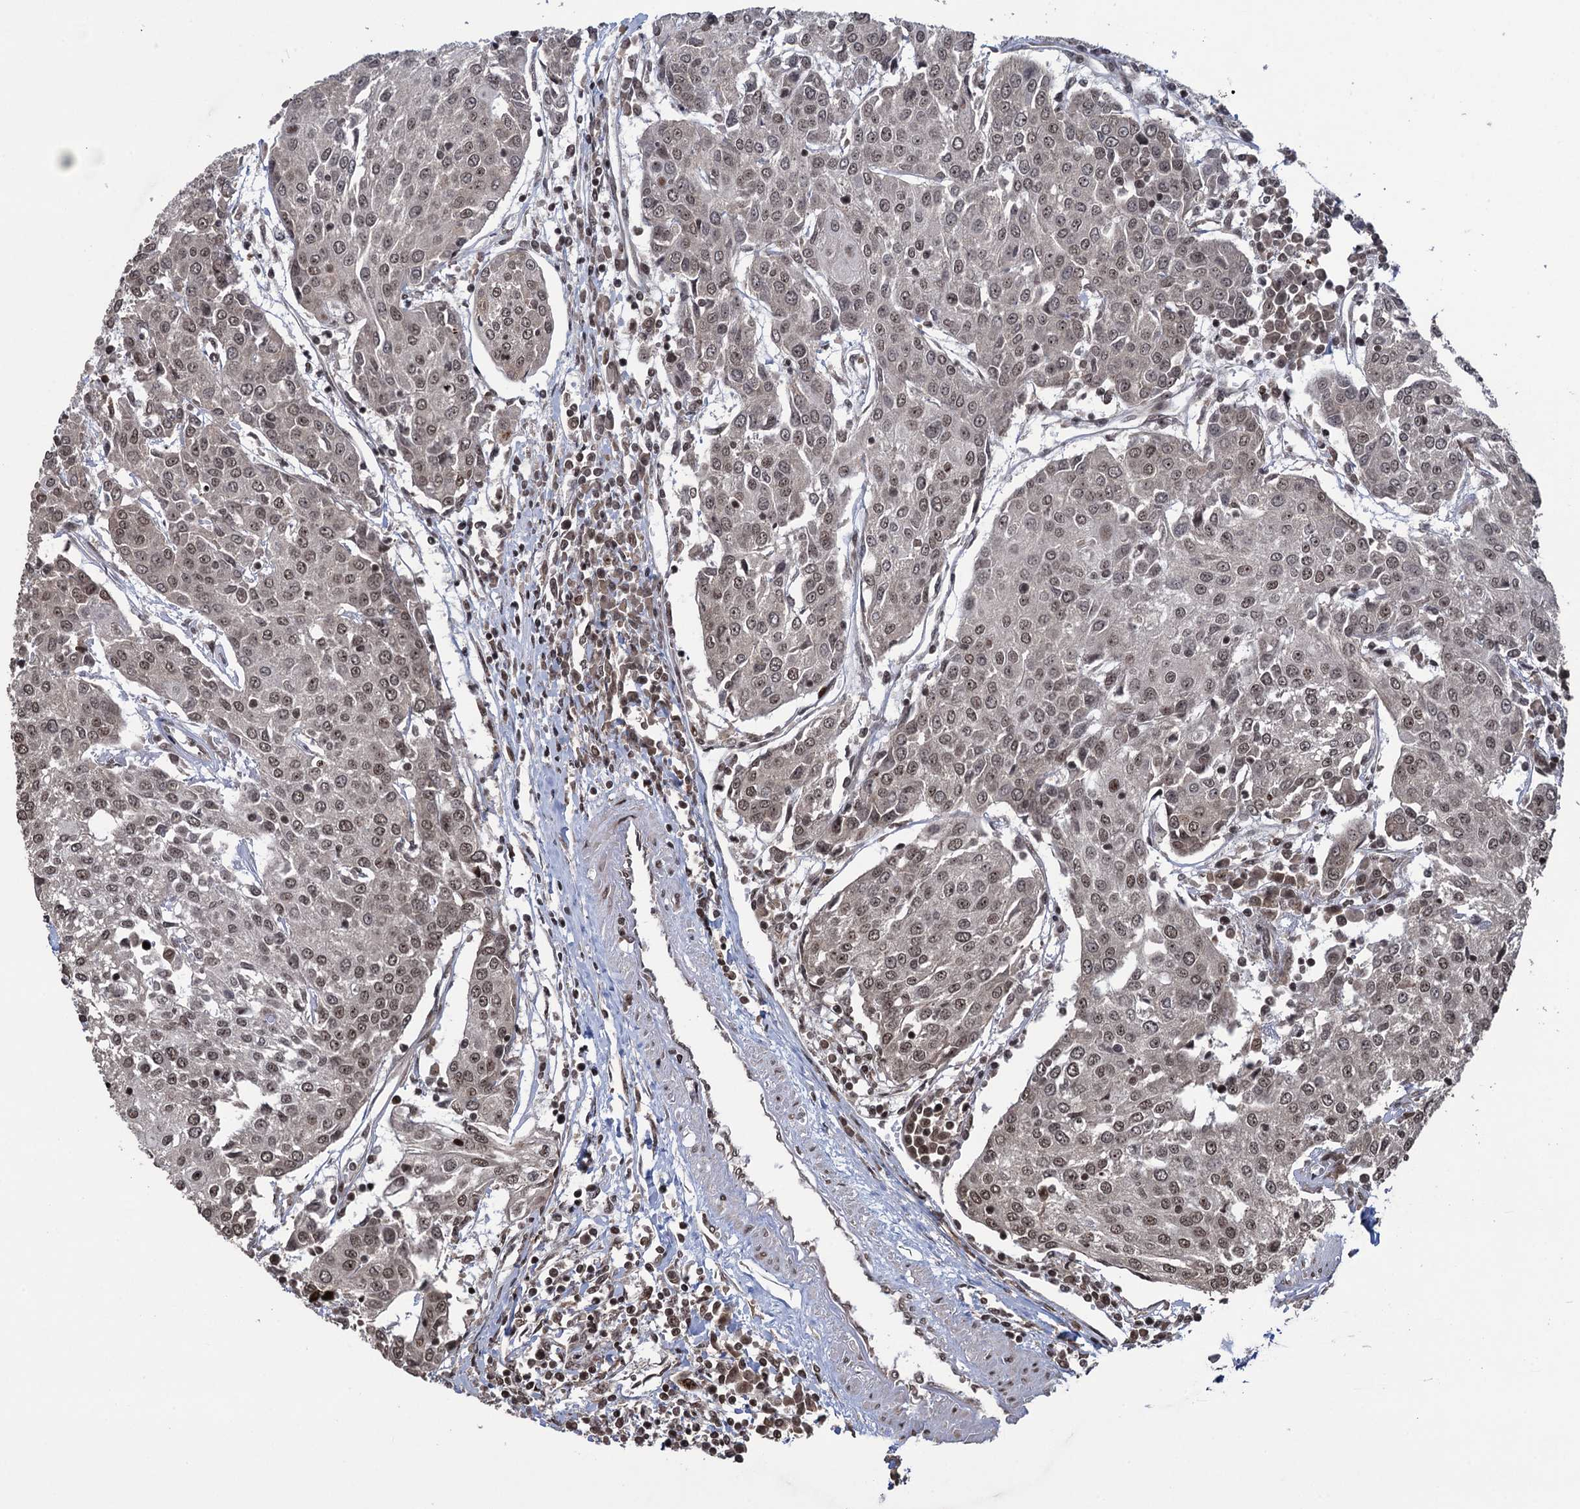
{"staining": {"intensity": "moderate", "quantity": ">75%", "location": "nuclear"}, "tissue": "urothelial cancer", "cell_type": "Tumor cells", "image_type": "cancer", "snomed": [{"axis": "morphology", "description": "Urothelial carcinoma, High grade"}, {"axis": "topography", "description": "Urinary bladder"}], "caption": "This is an image of immunohistochemistry staining of urothelial cancer, which shows moderate positivity in the nuclear of tumor cells.", "gene": "ZNF169", "patient": {"sex": "female", "age": 85}}